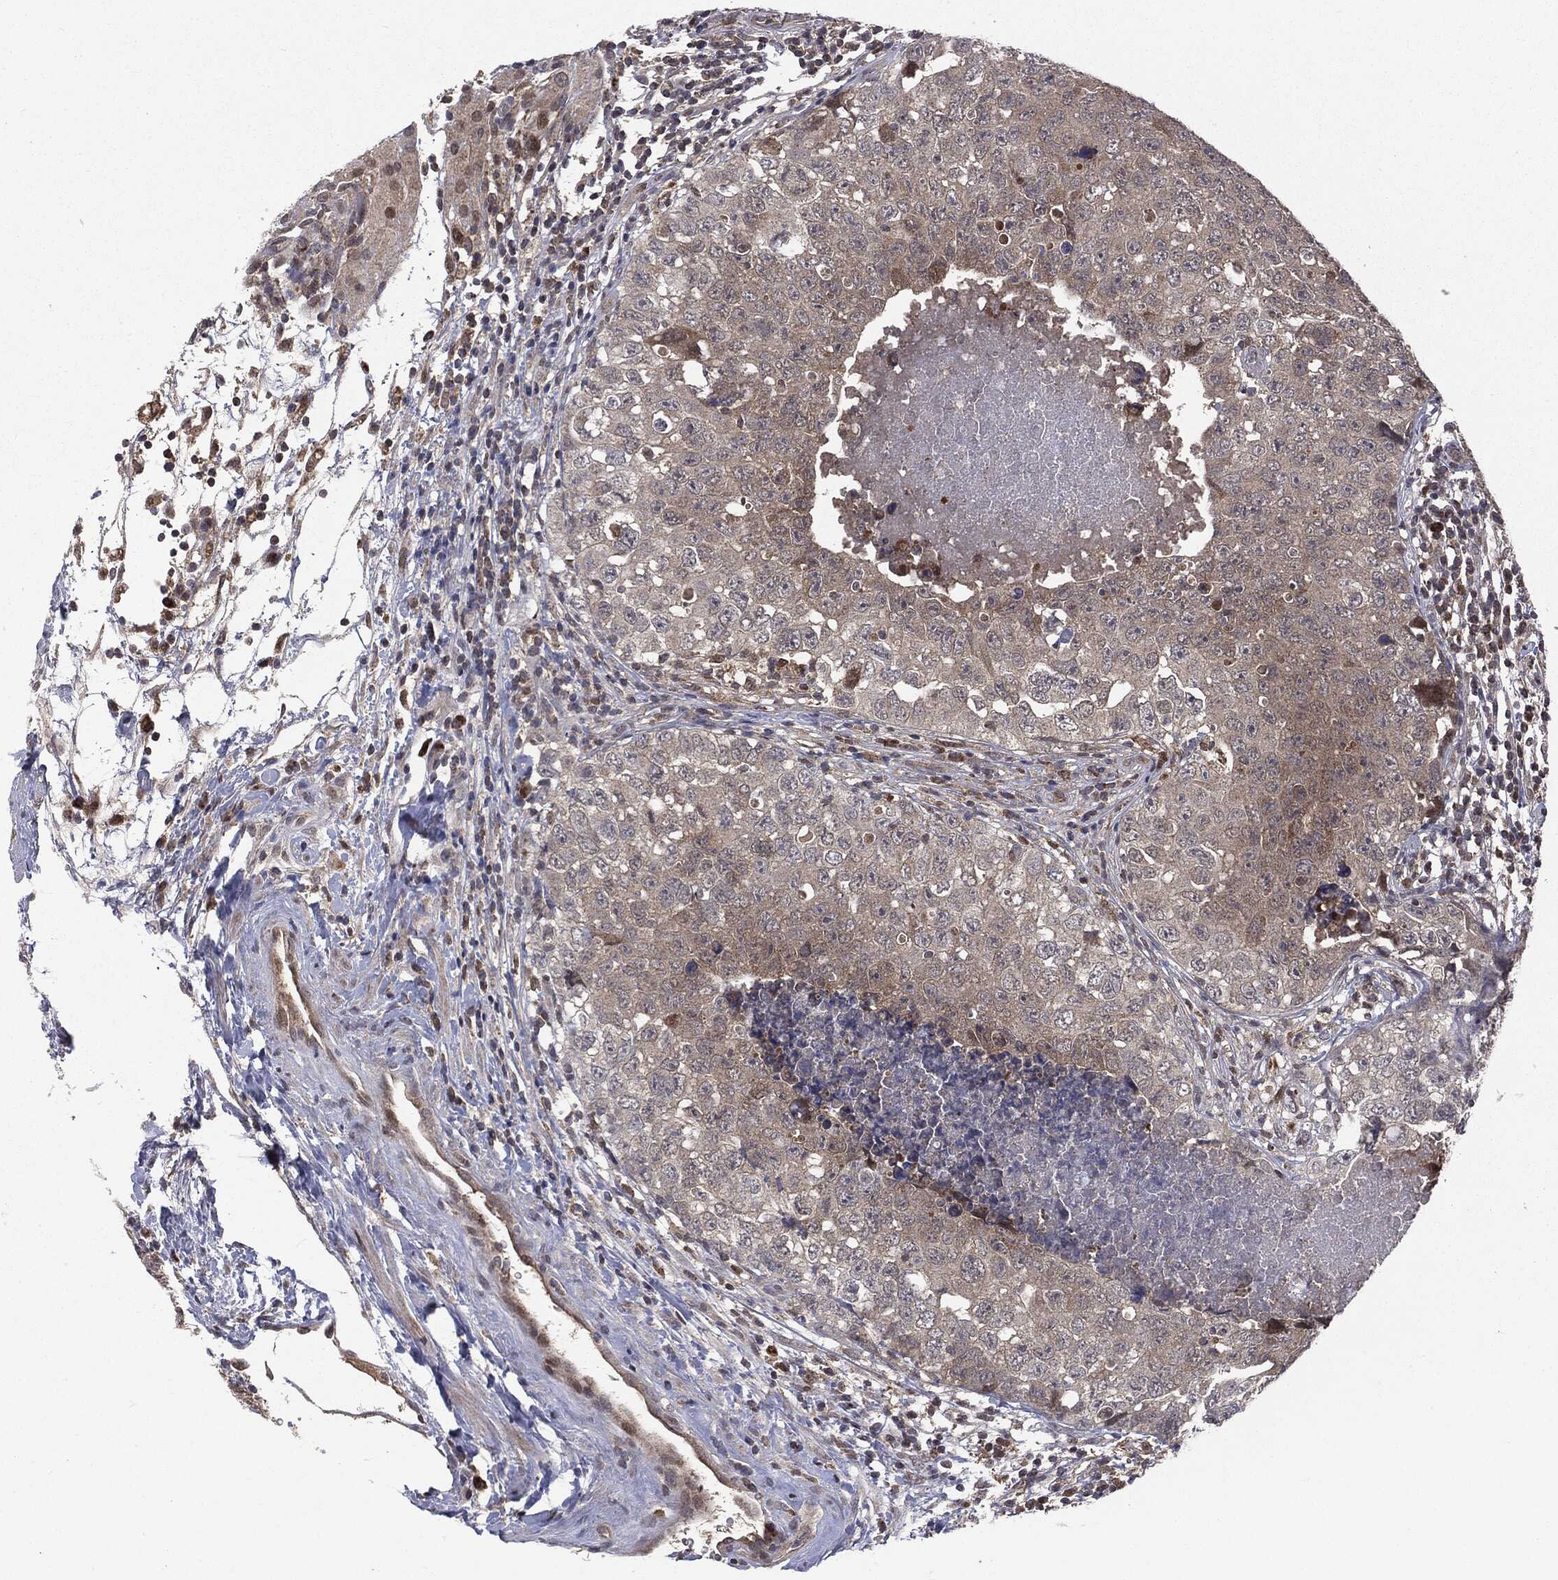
{"staining": {"intensity": "negative", "quantity": "none", "location": "none"}, "tissue": "testis cancer", "cell_type": "Tumor cells", "image_type": "cancer", "snomed": [{"axis": "morphology", "description": "Seminoma, NOS"}, {"axis": "topography", "description": "Testis"}], "caption": "Protein analysis of testis cancer shows no significant positivity in tumor cells.", "gene": "PTPA", "patient": {"sex": "male", "age": 34}}